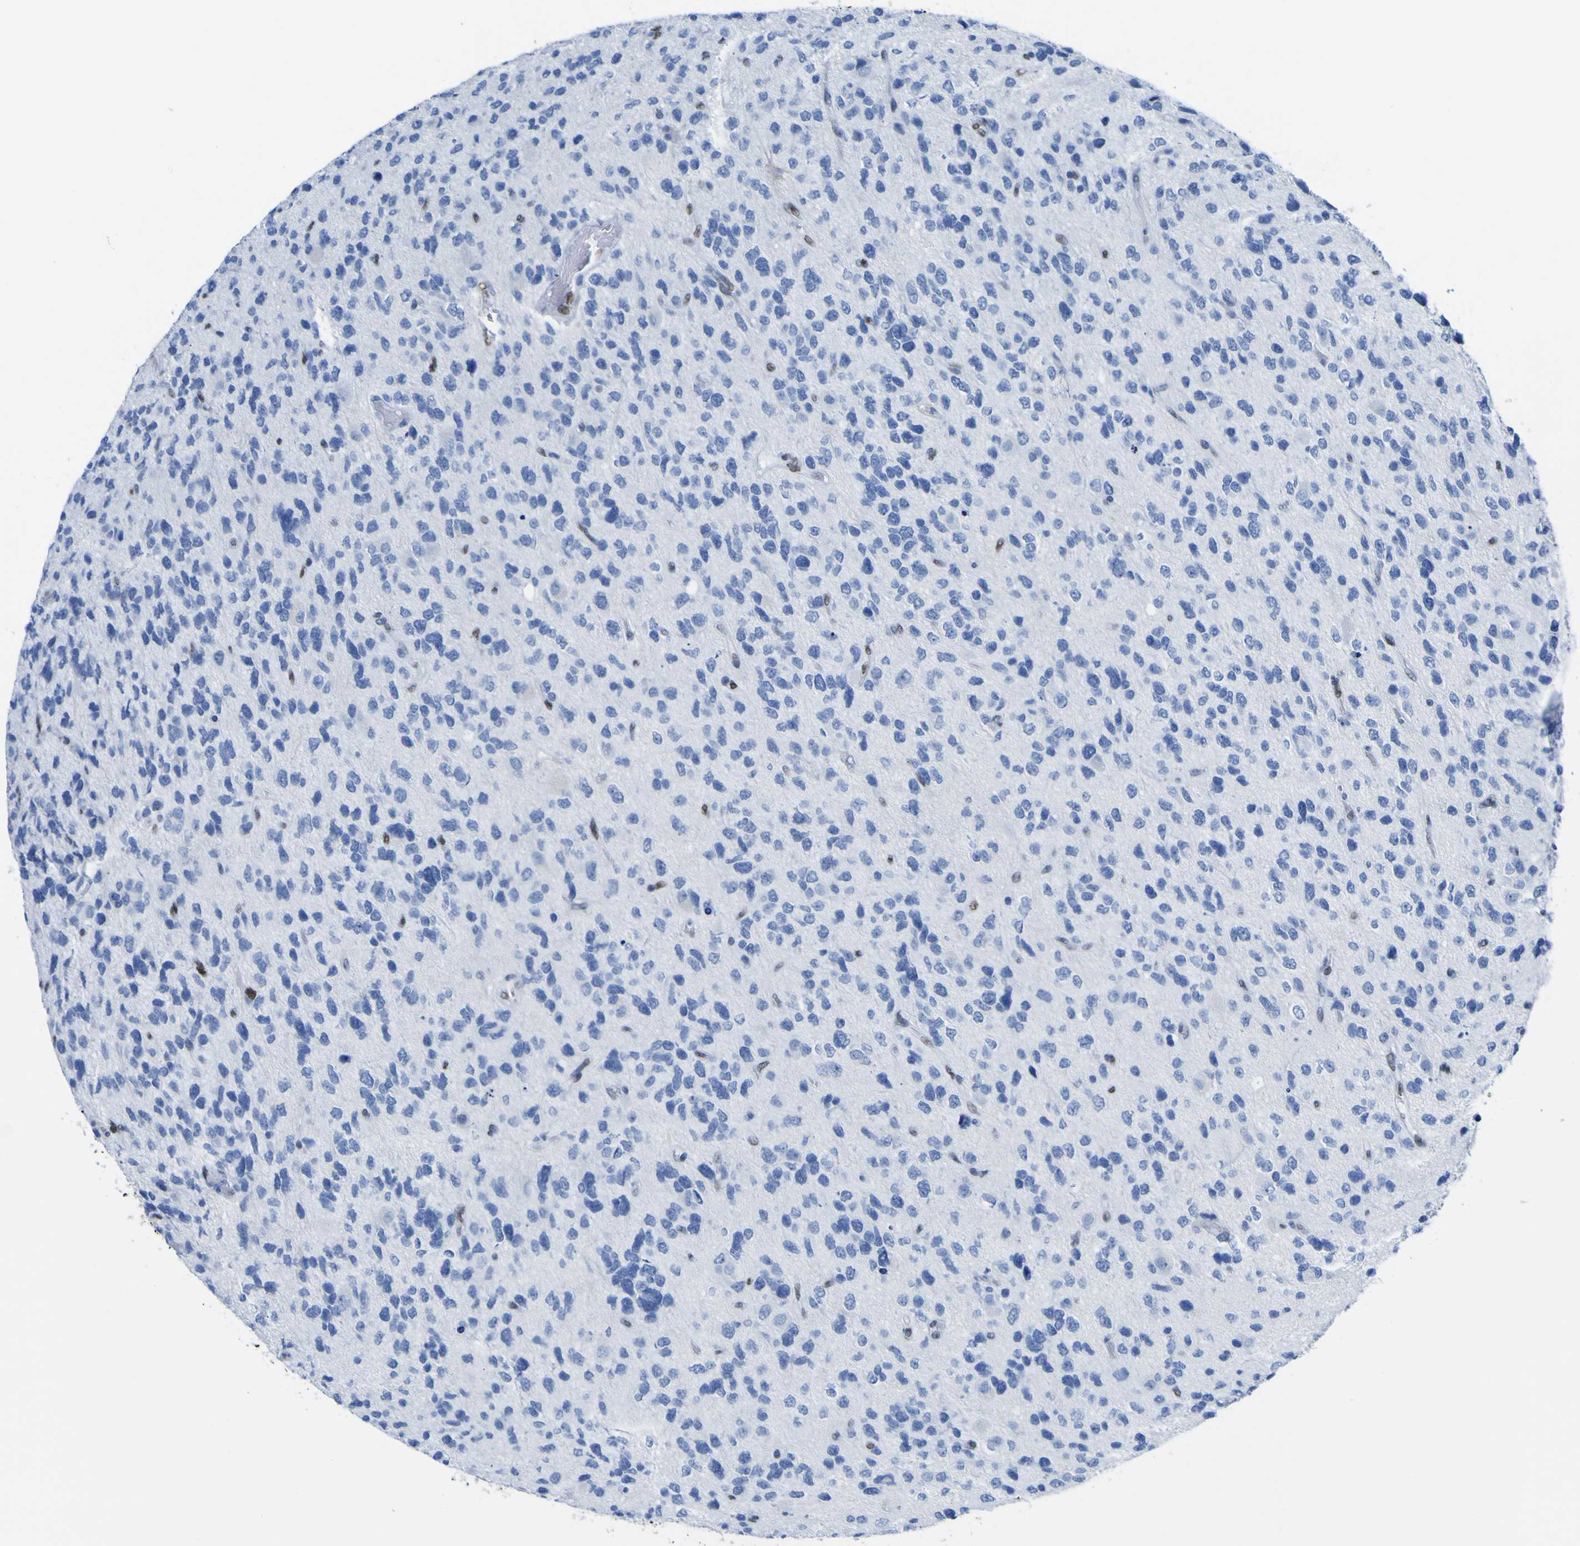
{"staining": {"intensity": "negative", "quantity": "none", "location": "none"}, "tissue": "glioma", "cell_type": "Tumor cells", "image_type": "cancer", "snomed": [{"axis": "morphology", "description": "Glioma, malignant, High grade"}, {"axis": "topography", "description": "Brain"}], "caption": "Immunohistochemistry (IHC) histopathology image of glioma stained for a protein (brown), which displays no staining in tumor cells.", "gene": "DACH1", "patient": {"sex": "female", "age": 58}}